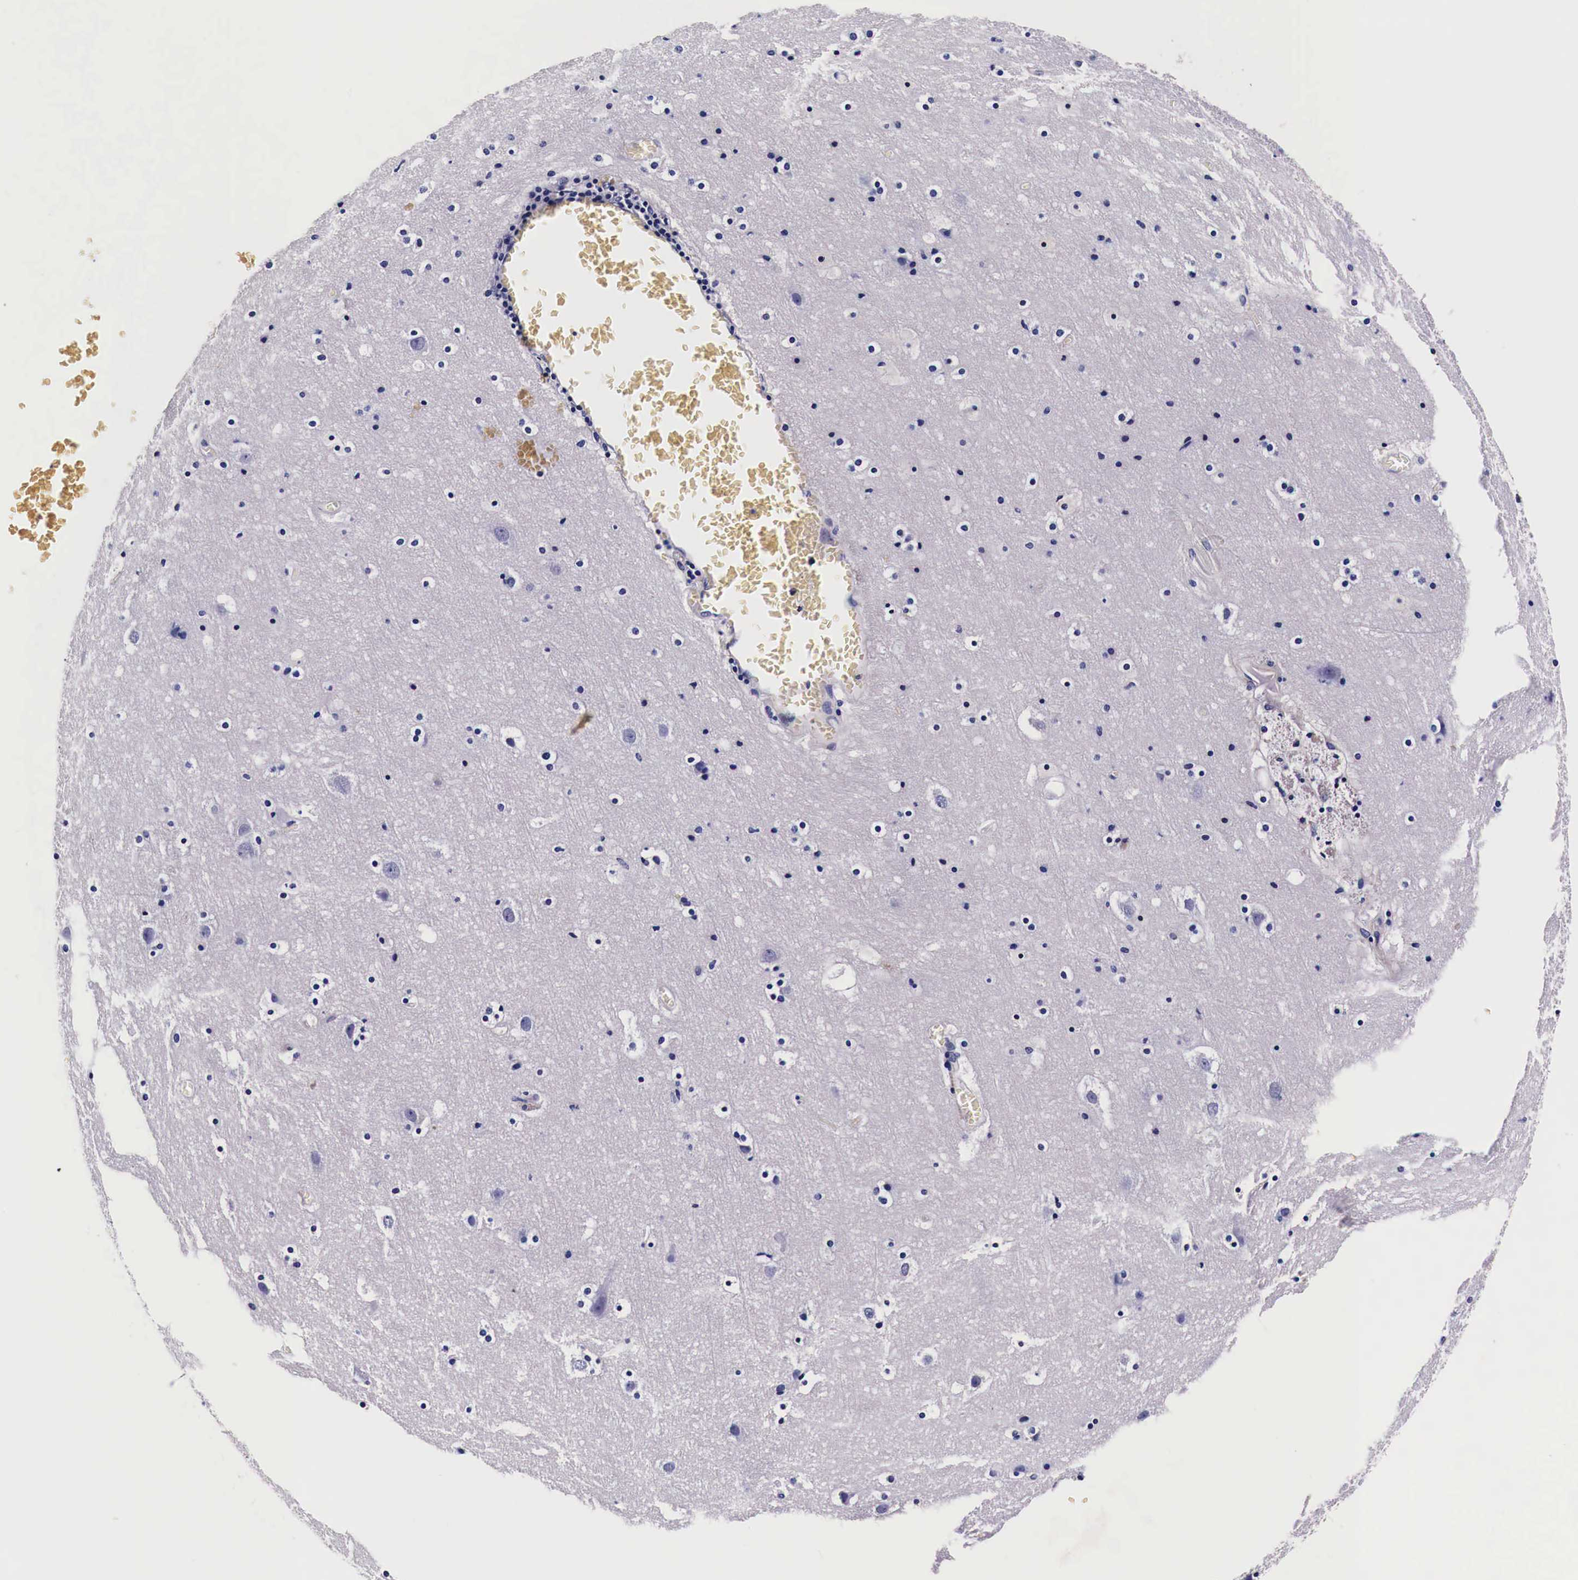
{"staining": {"intensity": "negative", "quantity": "none", "location": "none"}, "tissue": "cerebral cortex", "cell_type": "Endothelial cells", "image_type": "normal", "snomed": [{"axis": "morphology", "description": "Normal tissue, NOS"}, {"axis": "topography", "description": "Cerebral cortex"}], "caption": "The immunohistochemistry (IHC) image has no significant staining in endothelial cells of cerebral cortex.", "gene": "HSPB1", "patient": {"sex": "male", "age": 45}}